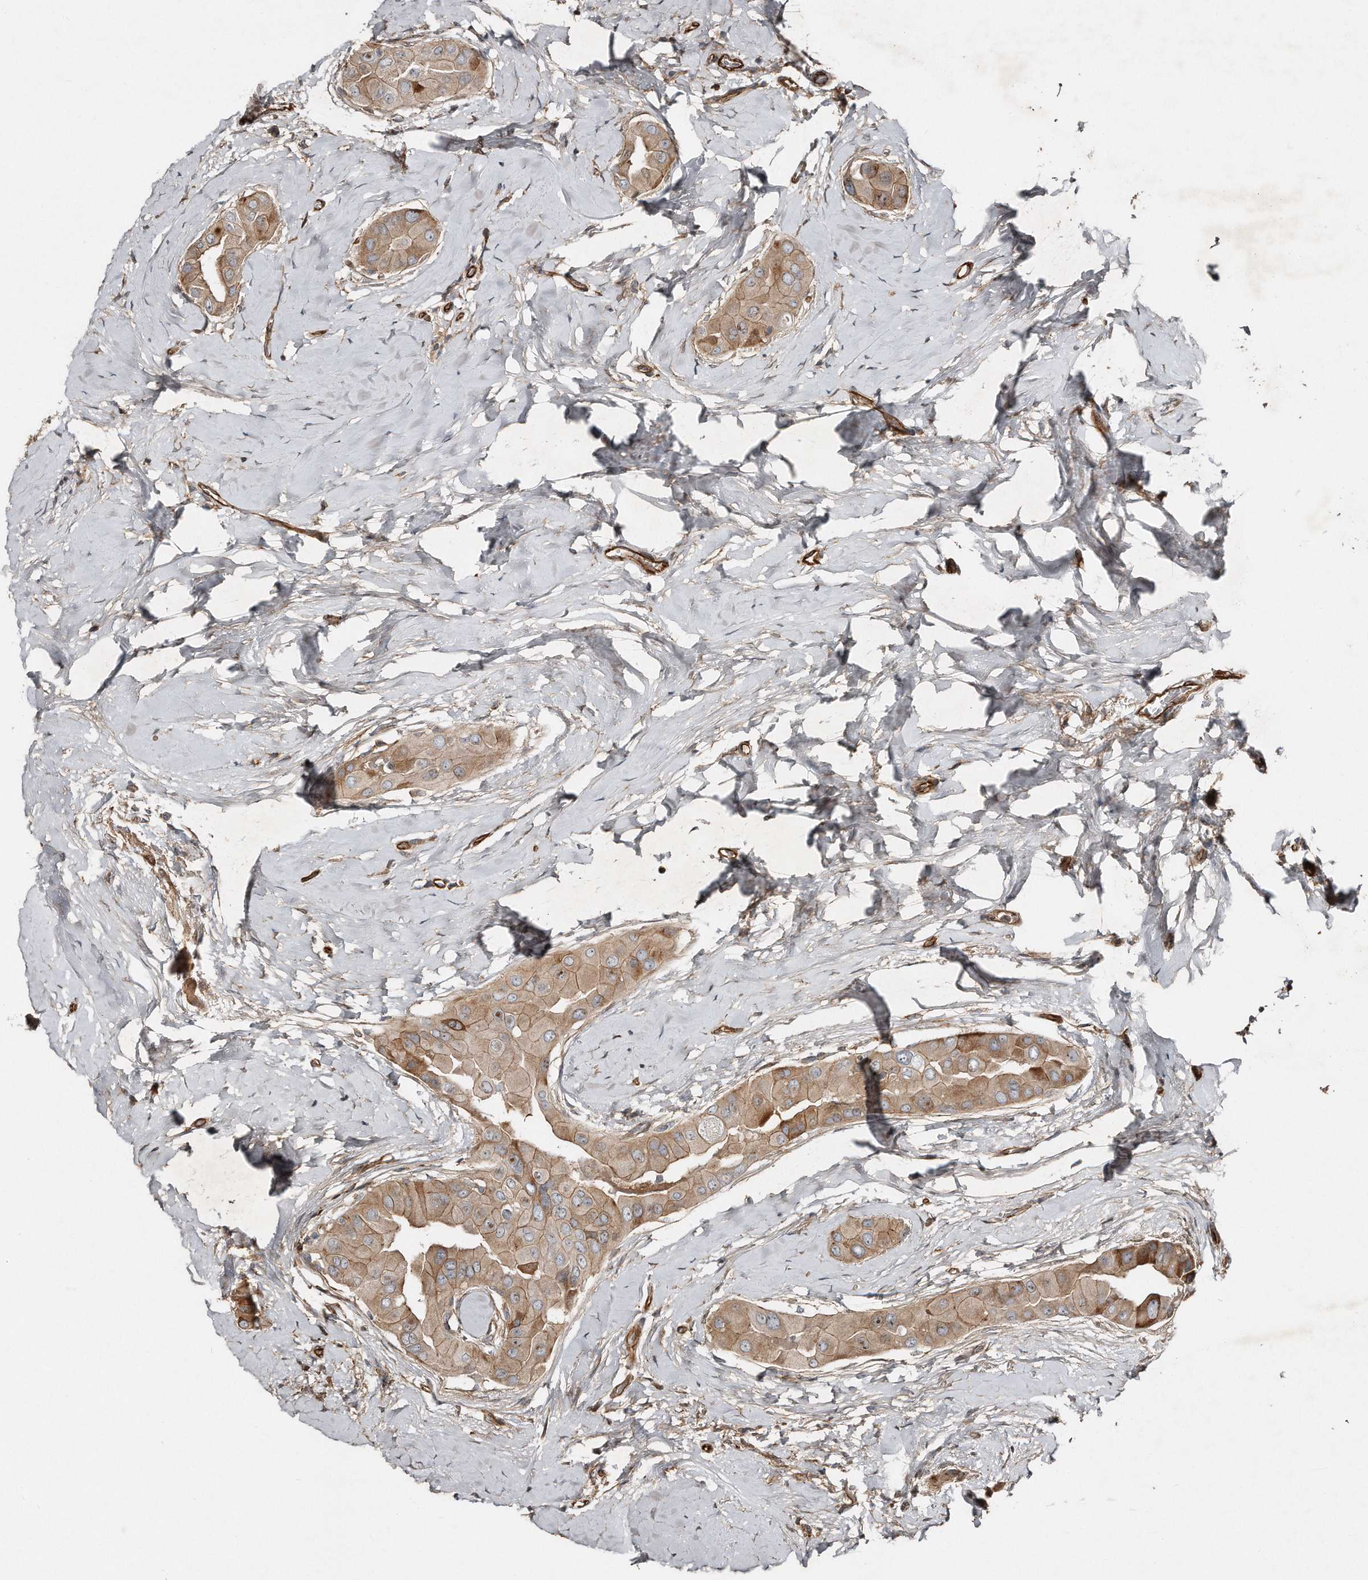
{"staining": {"intensity": "moderate", "quantity": ">75%", "location": "cytoplasmic/membranous"}, "tissue": "thyroid cancer", "cell_type": "Tumor cells", "image_type": "cancer", "snomed": [{"axis": "morphology", "description": "Papillary adenocarcinoma, NOS"}, {"axis": "topography", "description": "Thyroid gland"}], "caption": "This is a micrograph of IHC staining of thyroid cancer, which shows moderate positivity in the cytoplasmic/membranous of tumor cells.", "gene": "SNAP47", "patient": {"sex": "male", "age": 33}}